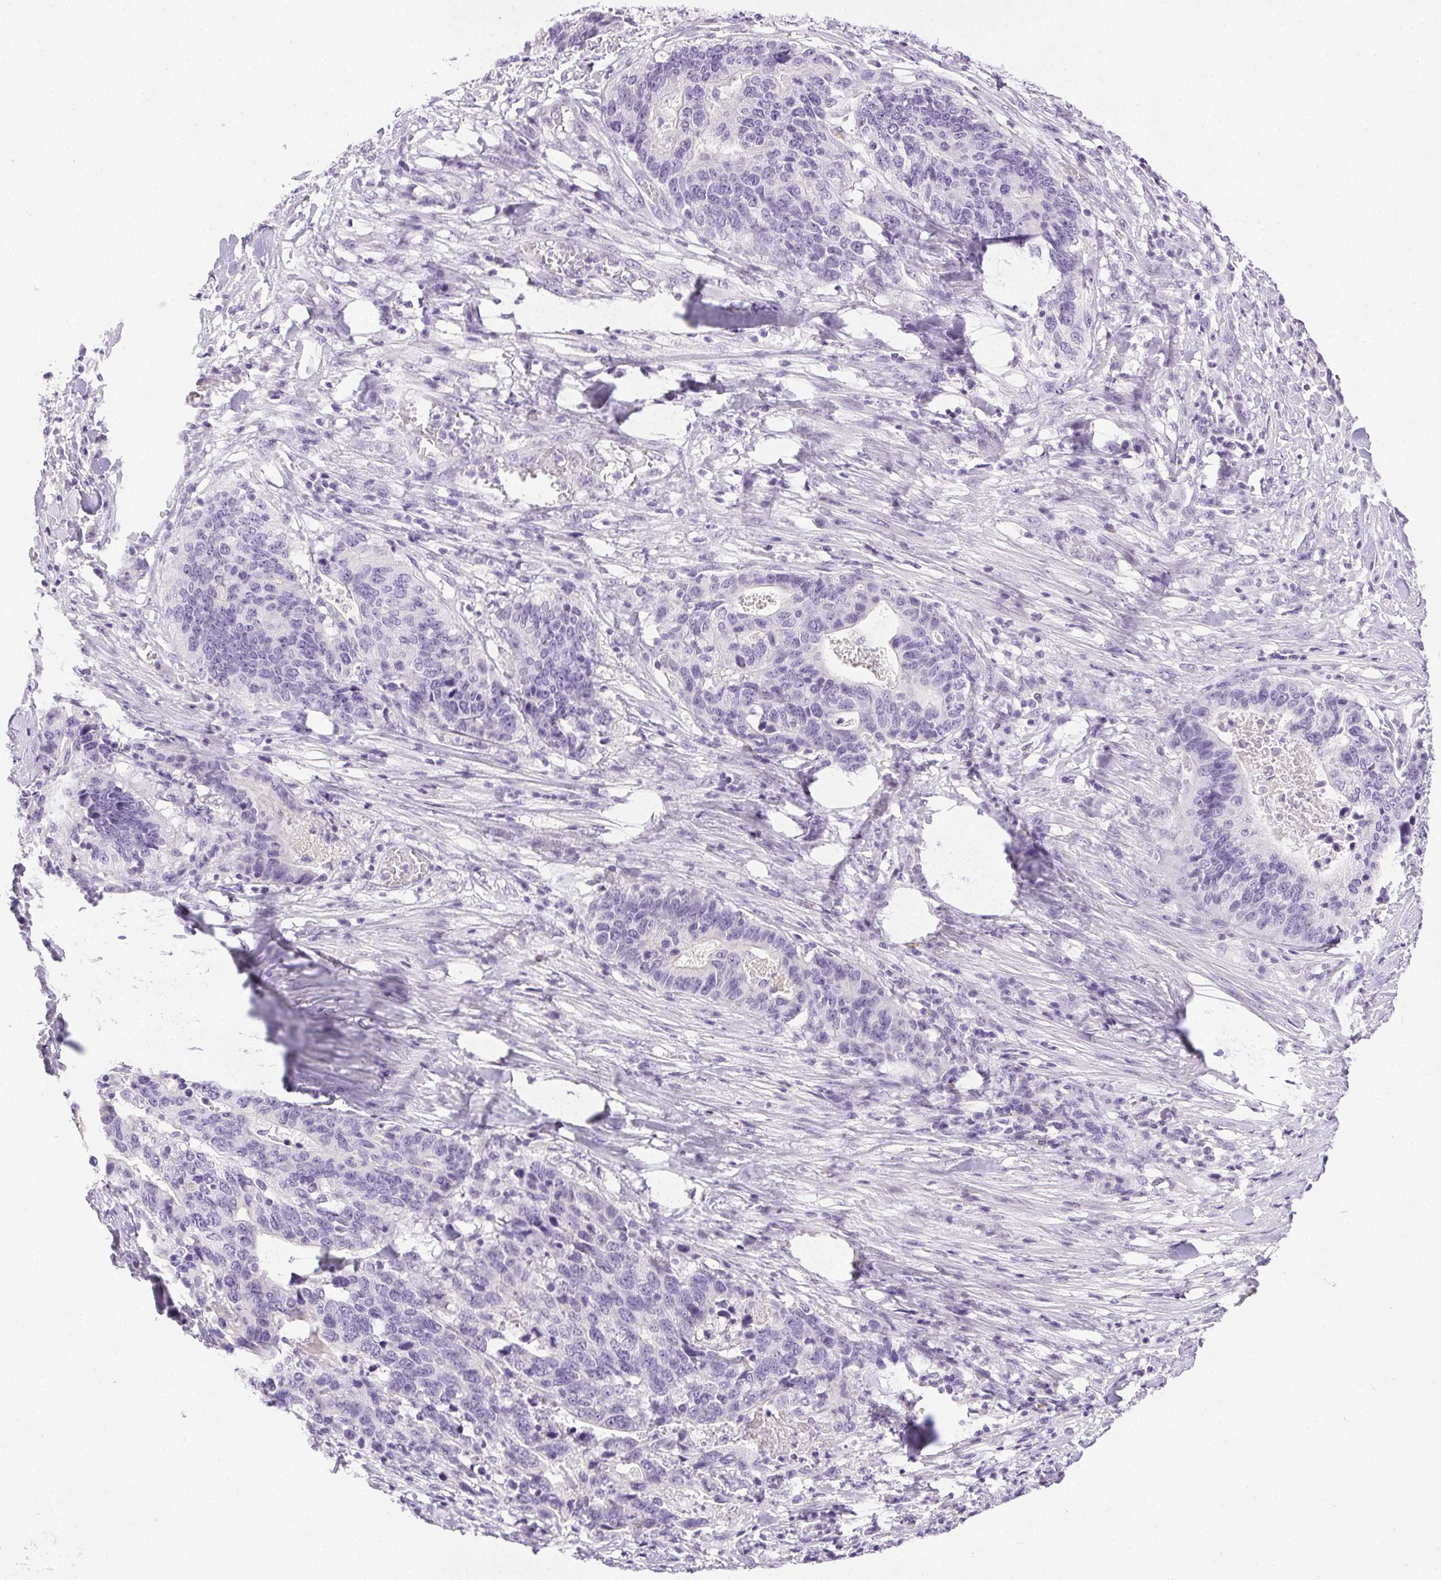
{"staining": {"intensity": "negative", "quantity": "none", "location": "none"}, "tissue": "stomach cancer", "cell_type": "Tumor cells", "image_type": "cancer", "snomed": [{"axis": "morphology", "description": "Adenocarcinoma, NOS"}, {"axis": "topography", "description": "Stomach, upper"}], "caption": "An image of human stomach cancer (adenocarcinoma) is negative for staining in tumor cells.", "gene": "C20orf85", "patient": {"sex": "female", "age": 67}}